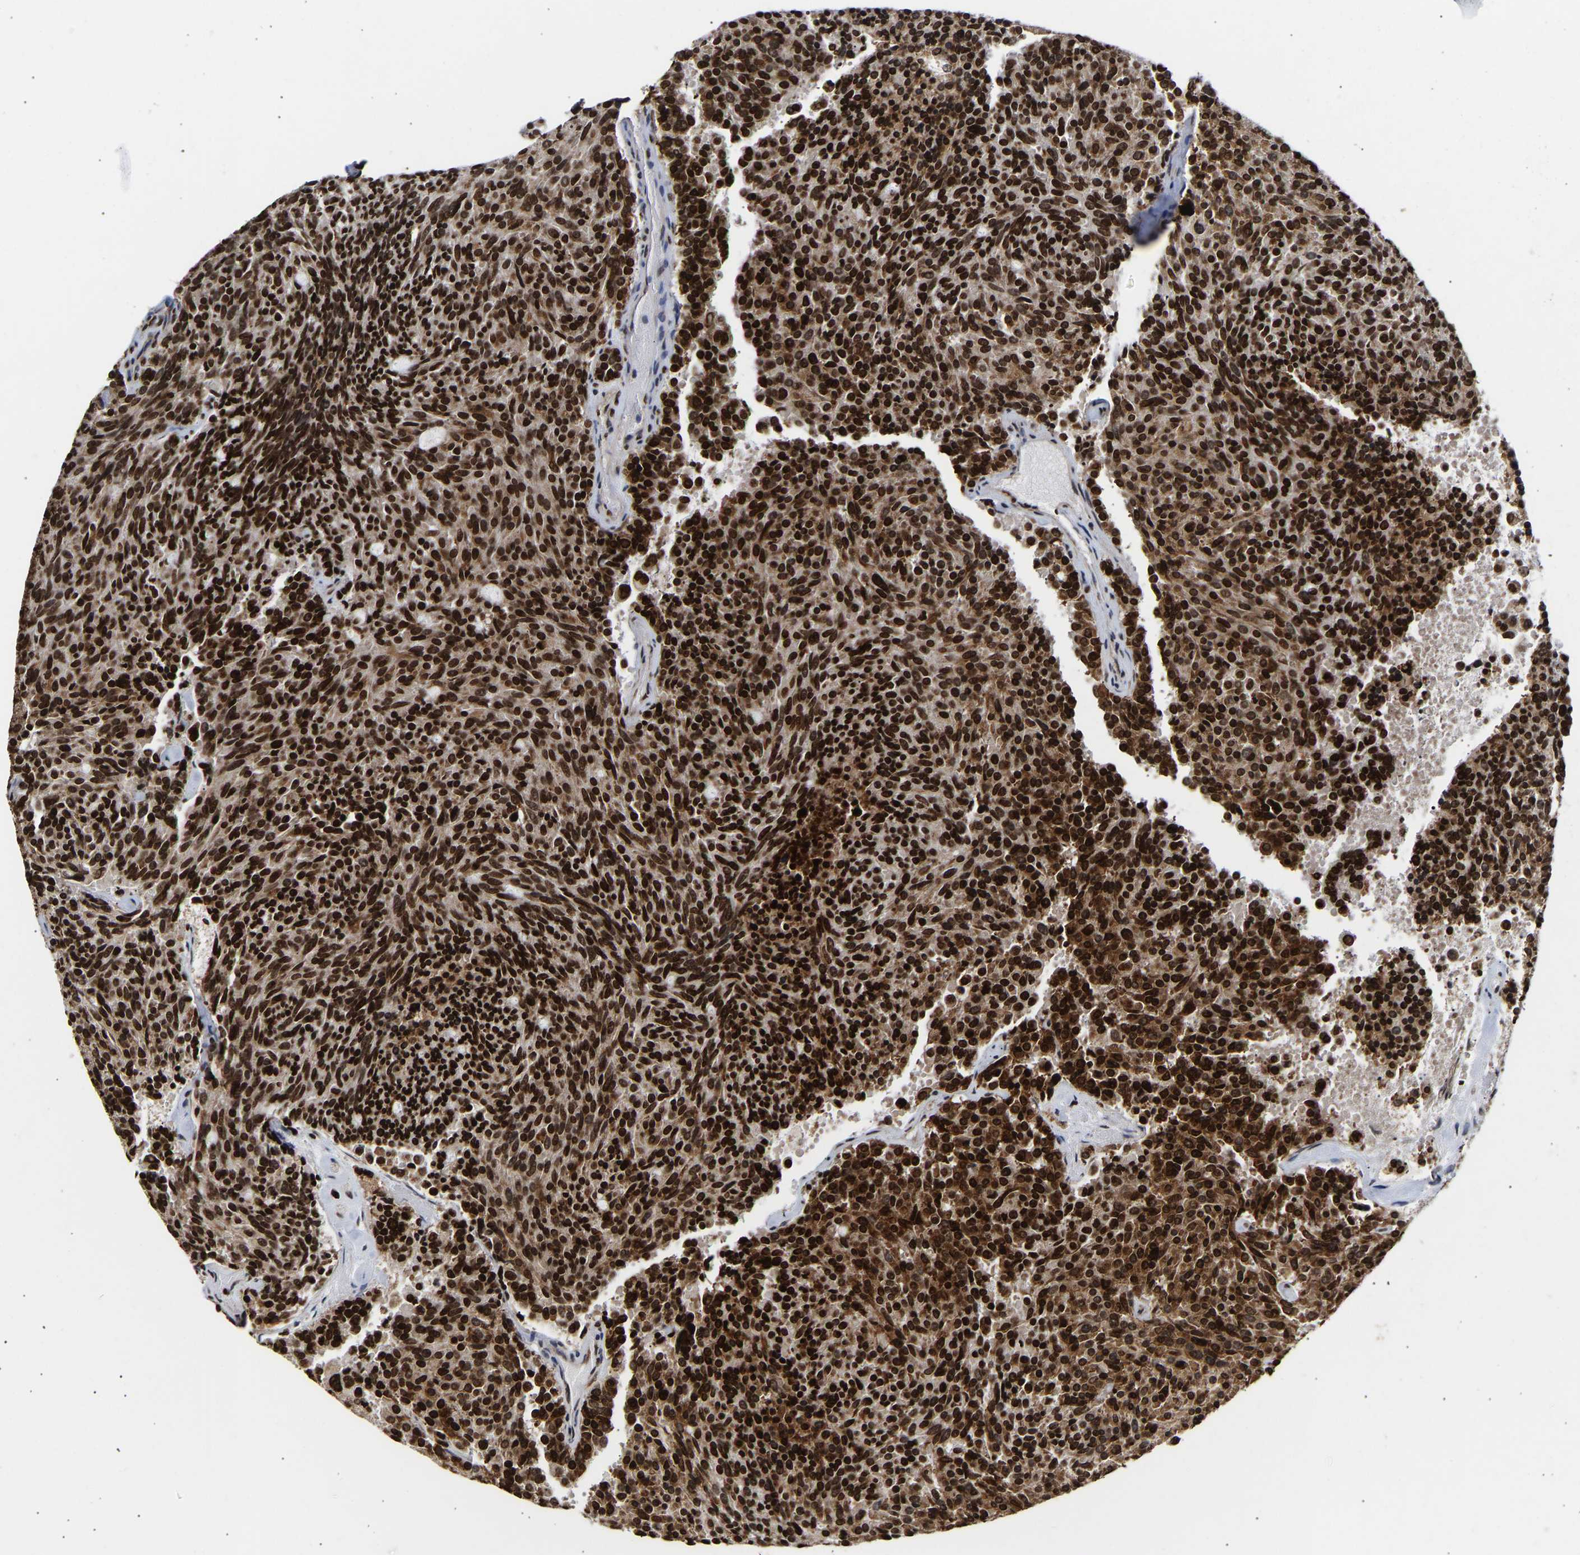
{"staining": {"intensity": "strong", "quantity": ">75%", "location": "cytoplasmic/membranous,nuclear"}, "tissue": "carcinoid", "cell_type": "Tumor cells", "image_type": "cancer", "snomed": [{"axis": "morphology", "description": "Carcinoid, malignant, NOS"}, {"axis": "topography", "description": "Pancreas"}], "caption": "Strong cytoplasmic/membranous and nuclear expression is present in approximately >75% of tumor cells in malignant carcinoid.", "gene": "PSIP1", "patient": {"sex": "female", "age": 54}}